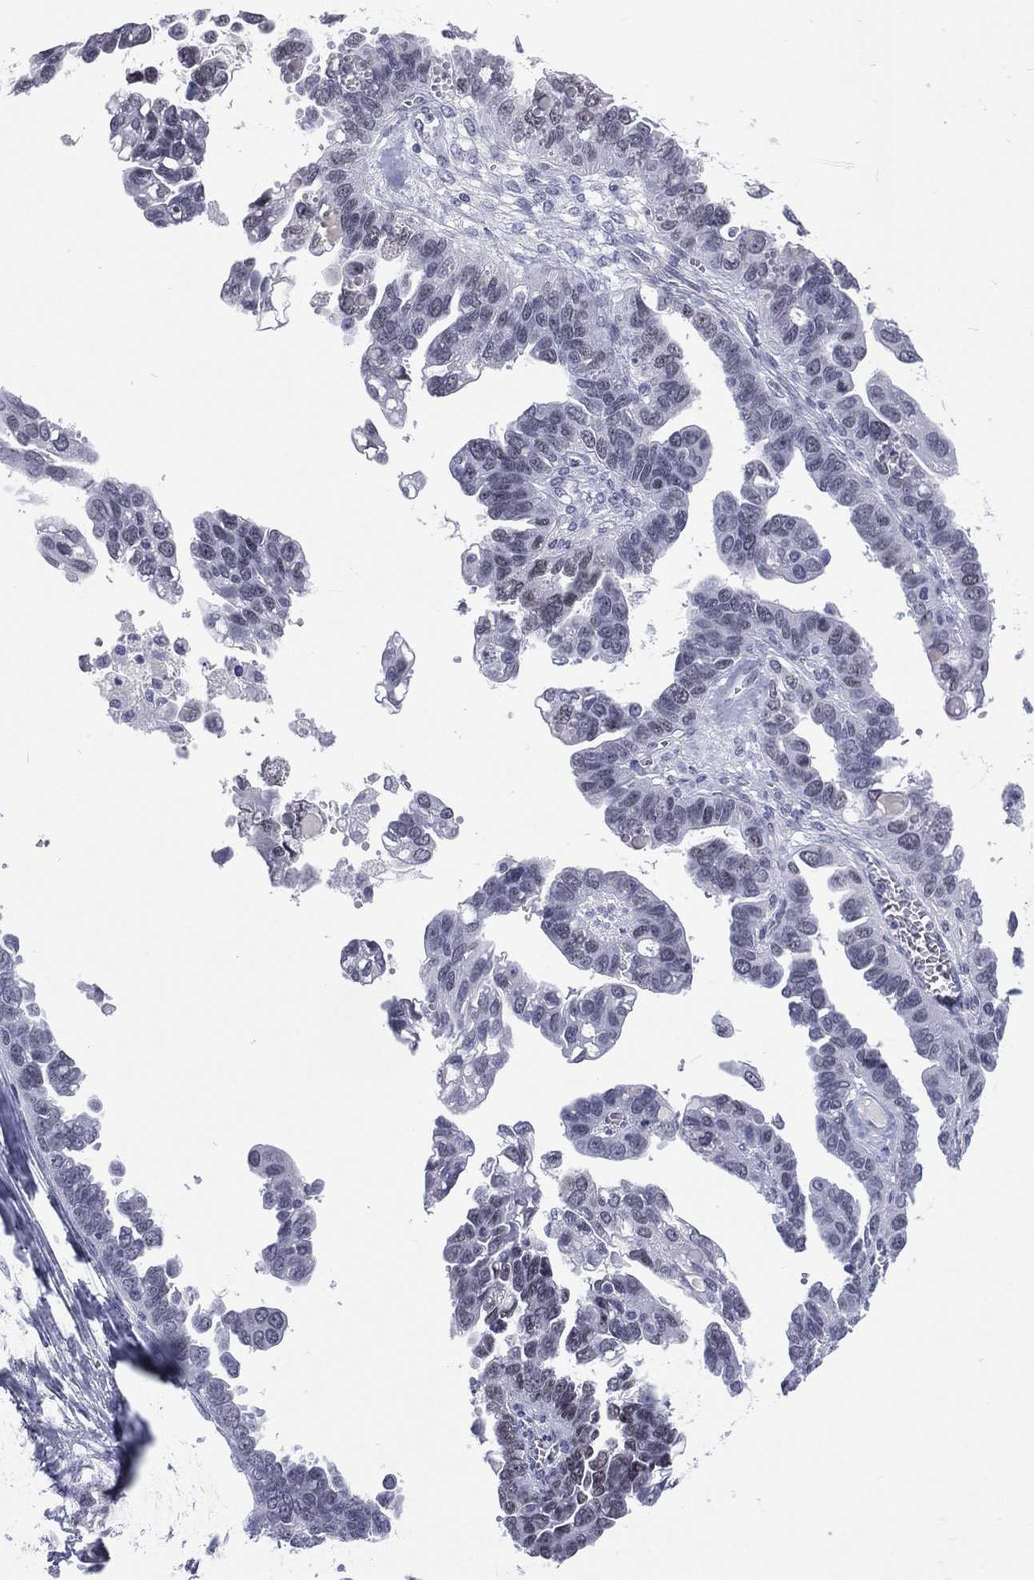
{"staining": {"intensity": "negative", "quantity": "none", "location": "none"}, "tissue": "ovarian cancer", "cell_type": "Tumor cells", "image_type": "cancer", "snomed": [{"axis": "morphology", "description": "Cystadenocarcinoma, serous, NOS"}, {"axis": "topography", "description": "Ovary"}], "caption": "A micrograph of human ovarian cancer (serous cystadenocarcinoma) is negative for staining in tumor cells.", "gene": "SSX1", "patient": {"sex": "female", "age": 69}}